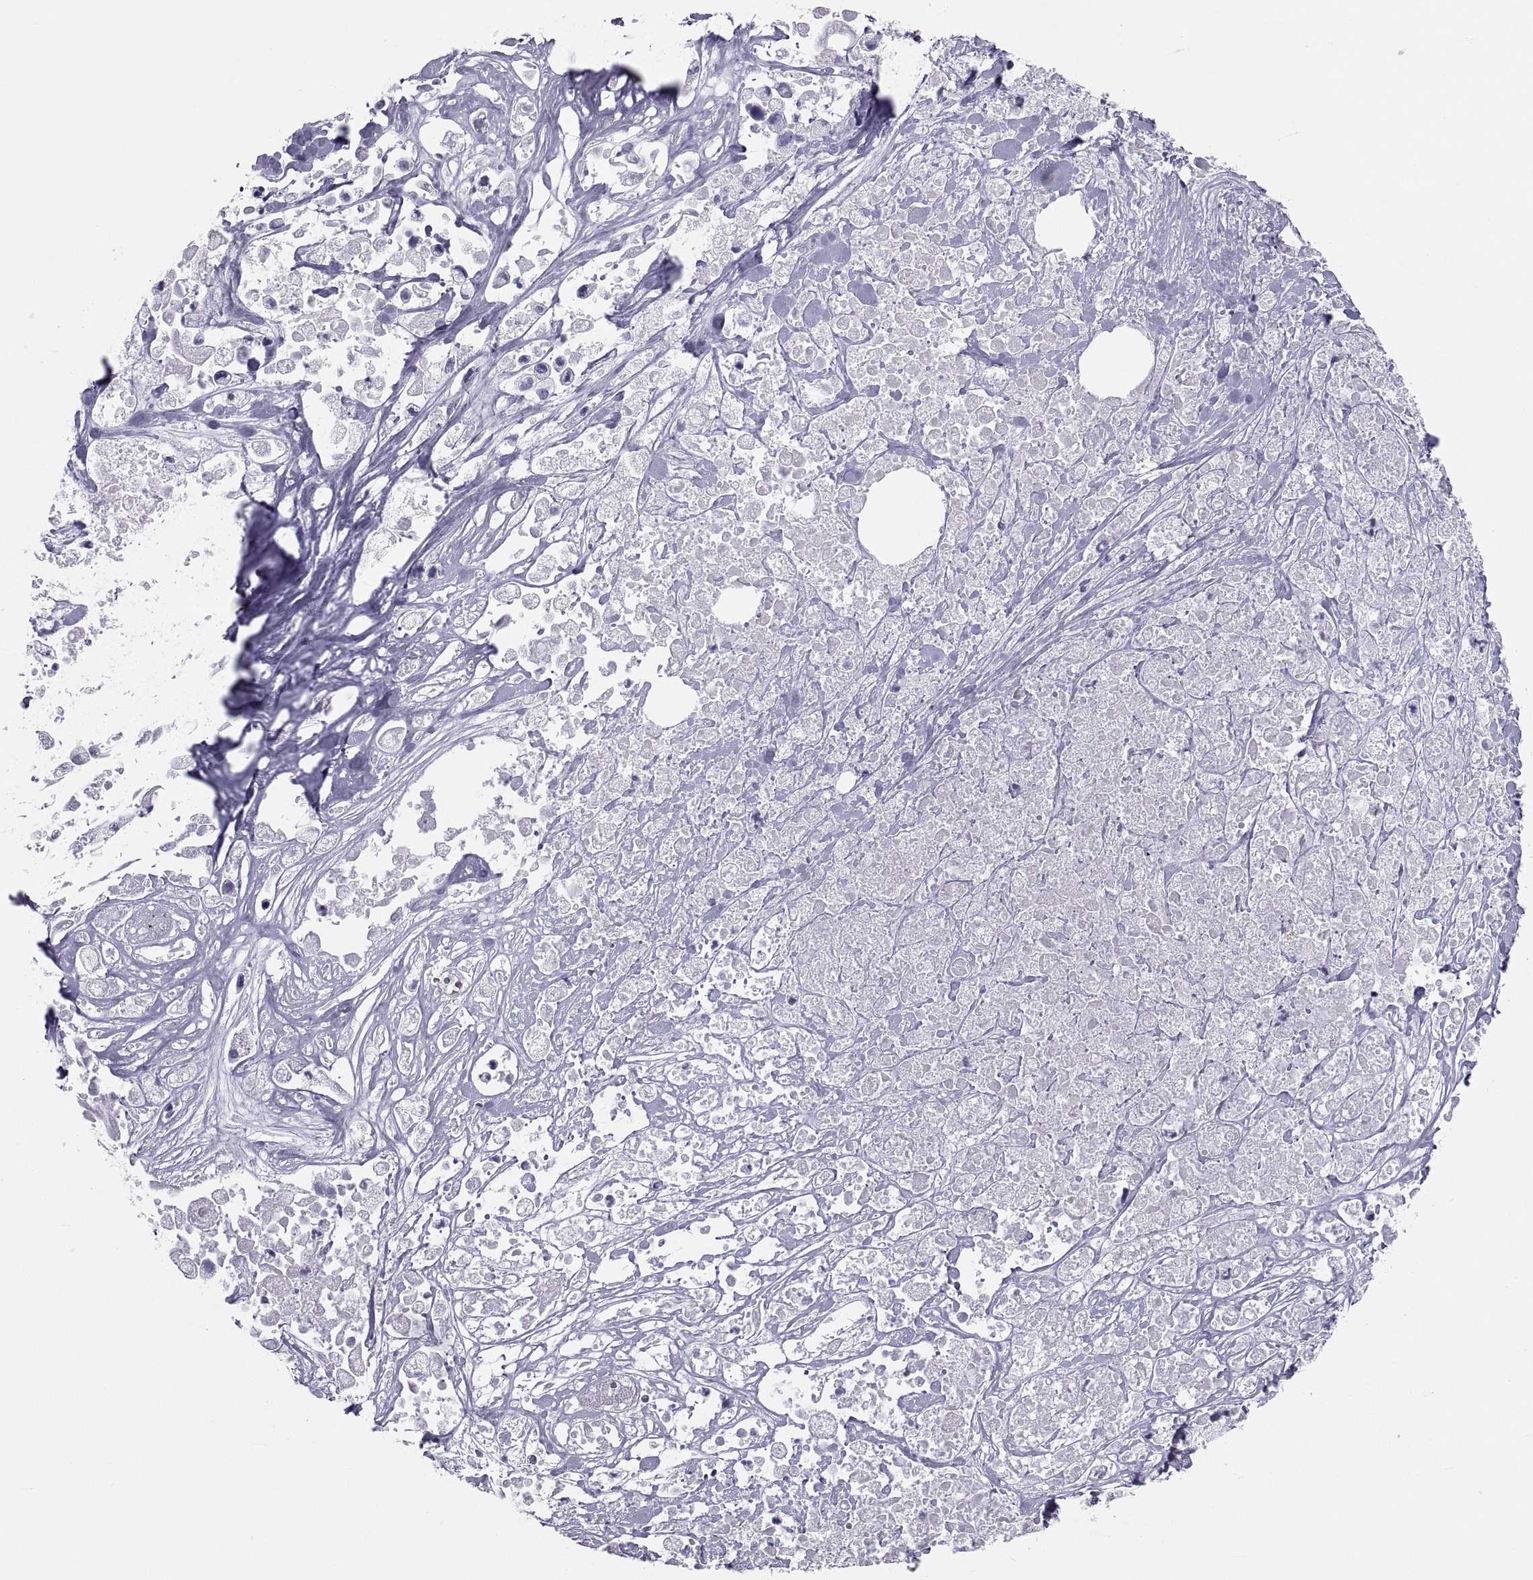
{"staining": {"intensity": "negative", "quantity": "none", "location": "none"}, "tissue": "pancreatic cancer", "cell_type": "Tumor cells", "image_type": "cancer", "snomed": [{"axis": "morphology", "description": "Adenocarcinoma, NOS"}, {"axis": "topography", "description": "Pancreas"}], "caption": "Micrograph shows no protein expression in tumor cells of adenocarcinoma (pancreatic) tissue.", "gene": "DEFB129", "patient": {"sex": "male", "age": 44}}